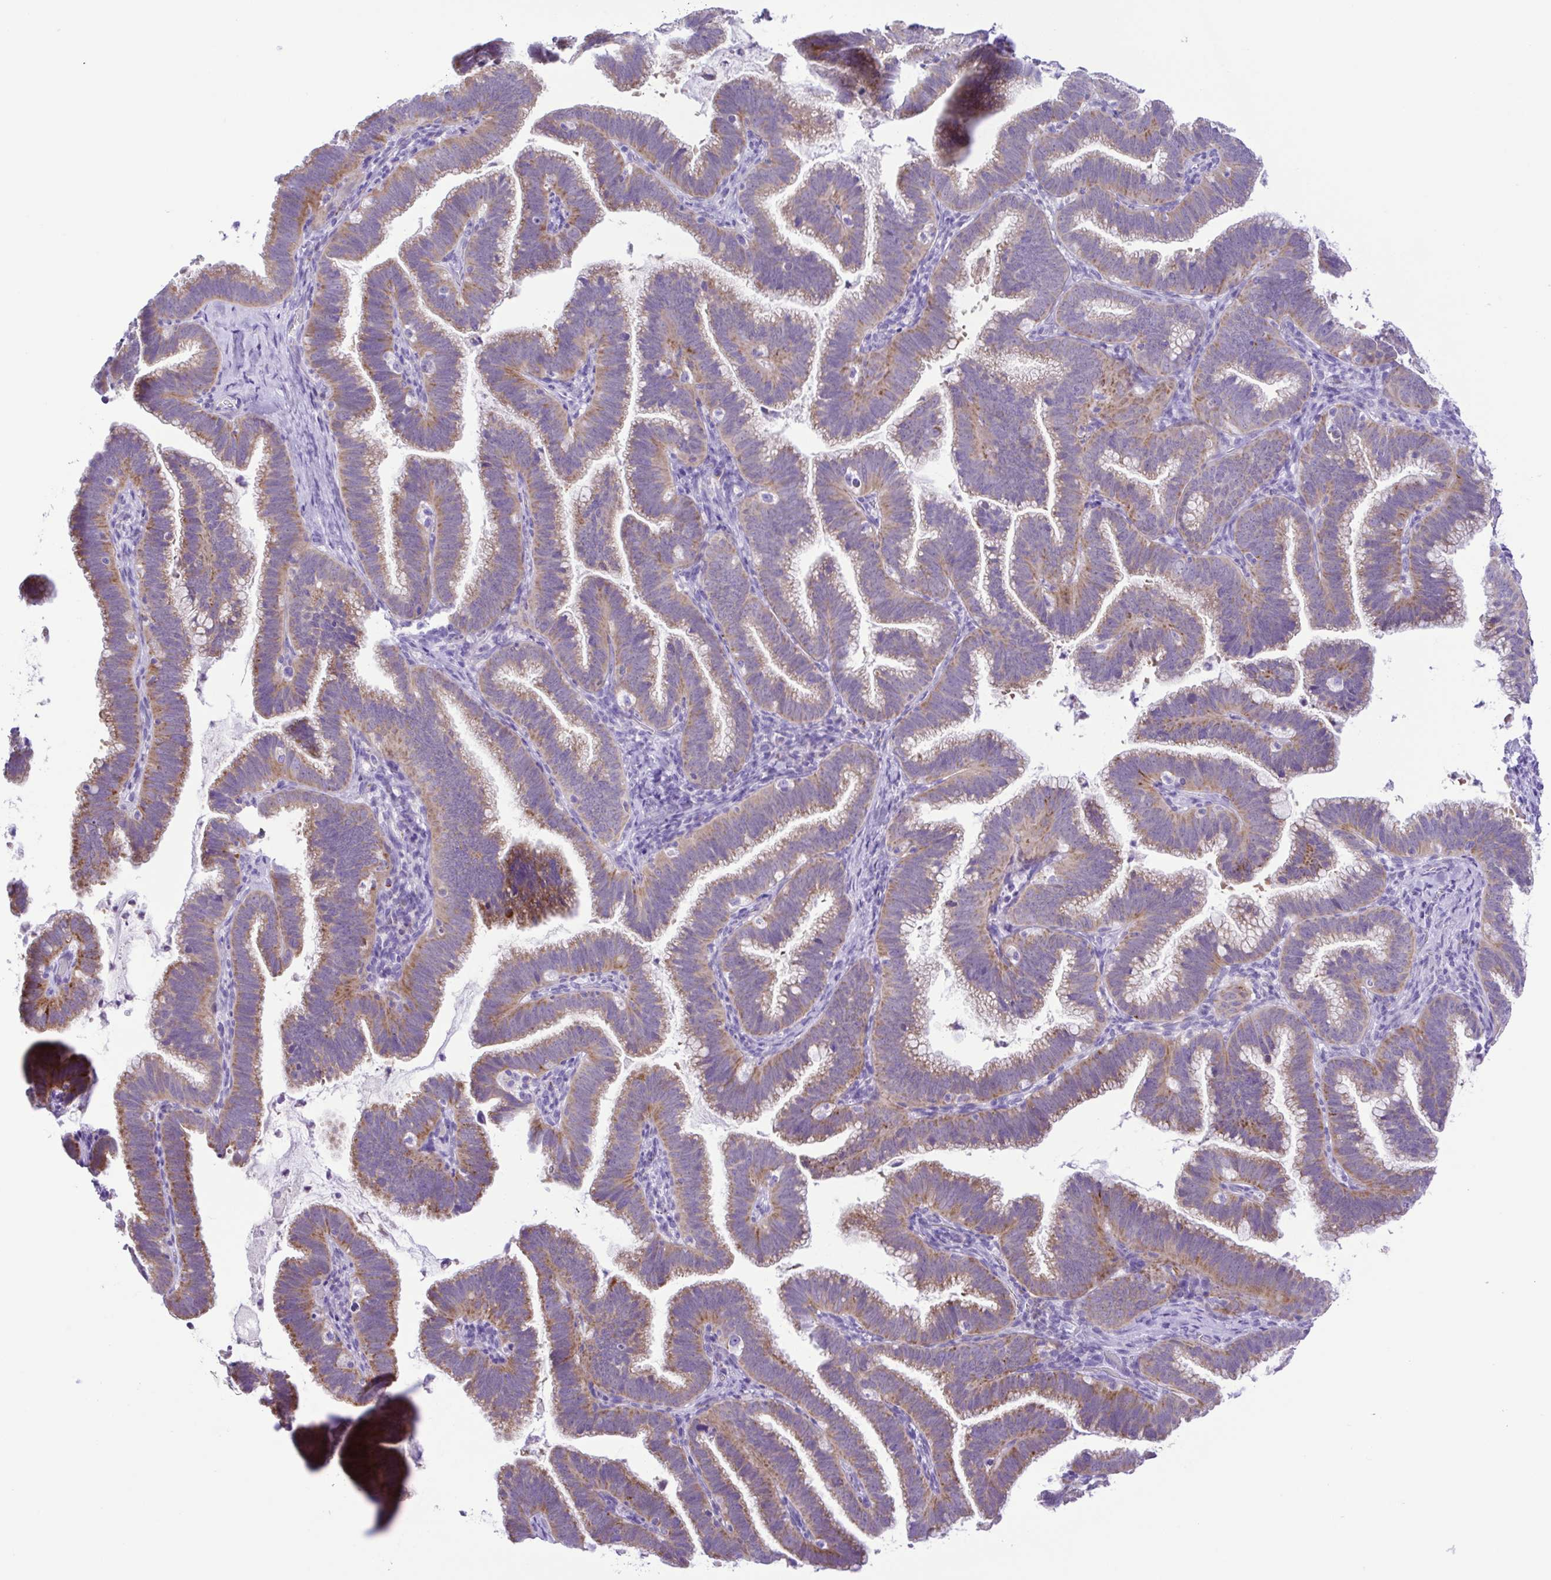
{"staining": {"intensity": "moderate", "quantity": ">75%", "location": "cytoplasmic/membranous"}, "tissue": "cervical cancer", "cell_type": "Tumor cells", "image_type": "cancer", "snomed": [{"axis": "morphology", "description": "Adenocarcinoma, NOS"}, {"axis": "topography", "description": "Cervix"}], "caption": "There is medium levels of moderate cytoplasmic/membranous positivity in tumor cells of cervical adenocarcinoma, as demonstrated by immunohistochemical staining (brown color).", "gene": "SYT1", "patient": {"sex": "female", "age": 61}}